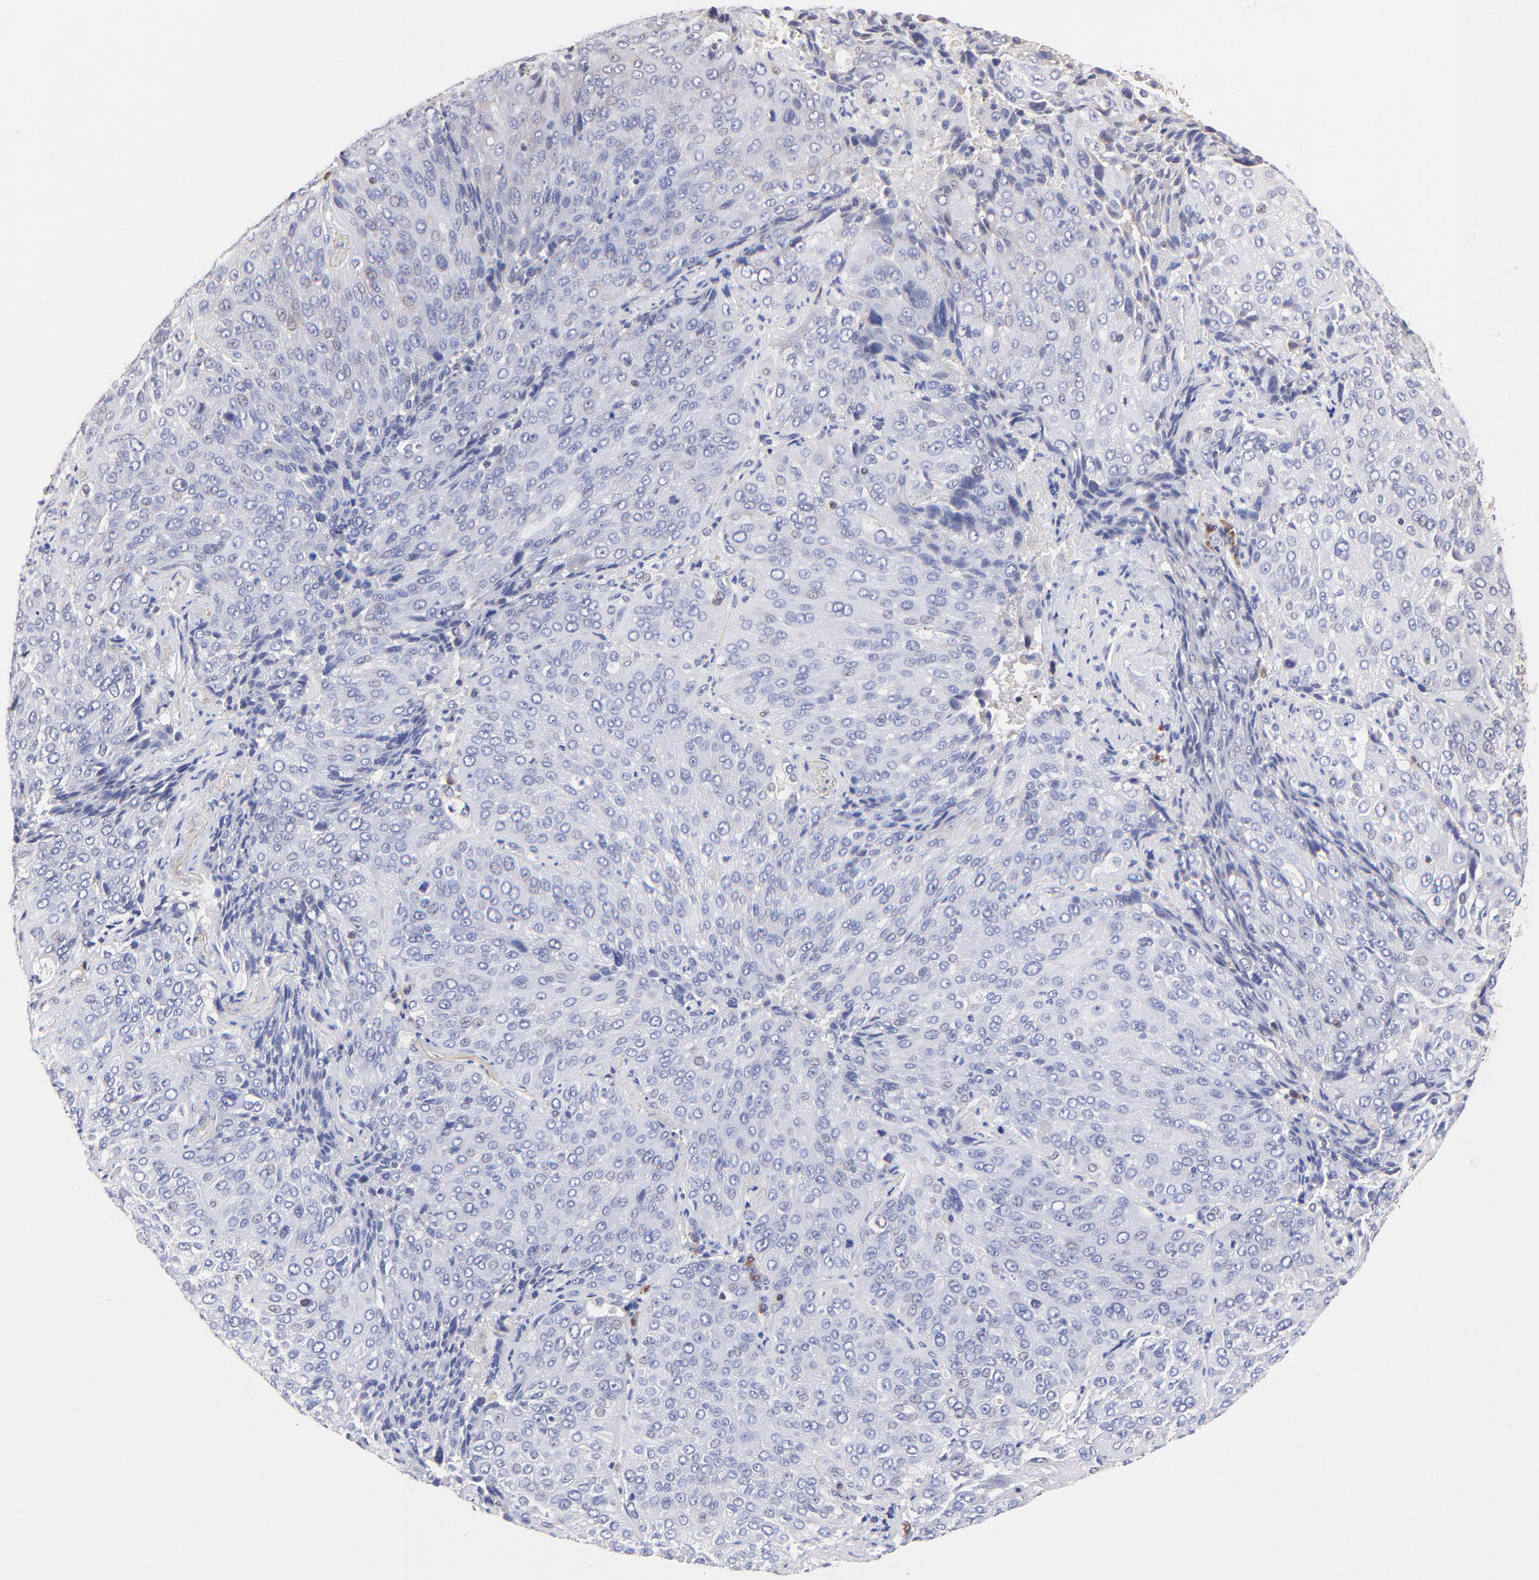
{"staining": {"intensity": "negative", "quantity": "none", "location": "none"}, "tissue": "lung cancer", "cell_type": "Tumor cells", "image_type": "cancer", "snomed": [{"axis": "morphology", "description": "Squamous cell carcinoma, NOS"}, {"axis": "topography", "description": "Lung"}], "caption": "Human lung cancer stained for a protein using immunohistochemistry demonstrates no expression in tumor cells.", "gene": "ZNF155", "patient": {"sex": "male", "age": 54}}